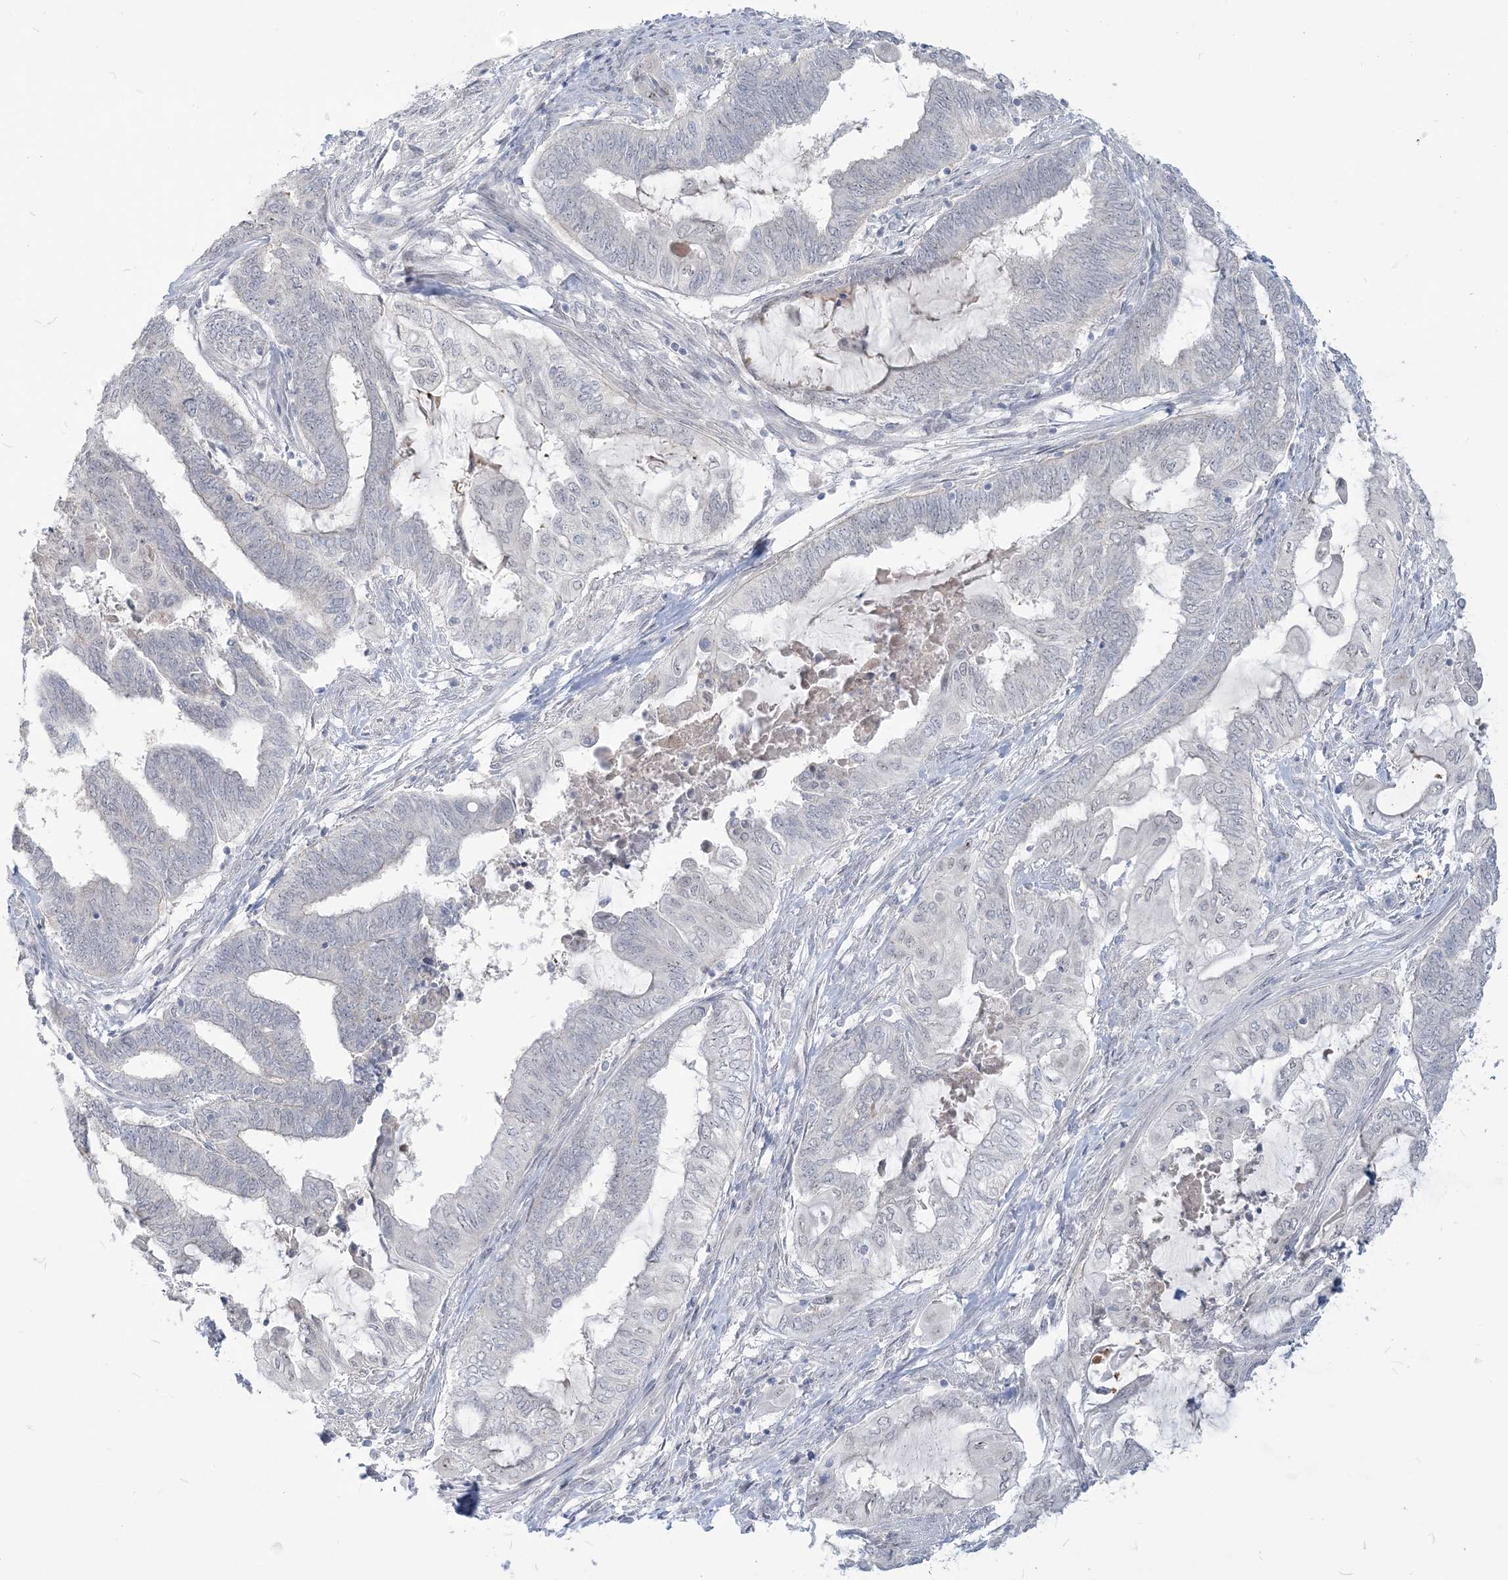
{"staining": {"intensity": "negative", "quantity": "none", "location": "none"}, "tissue": "endometrial cancer", "cell_type": "Tumor cells", "image_type": "cancer", "snomed": [{"axis": "morphology", "description": "Adenocarcinoma, NOS"}, {"axis": "topography", "description": "Uterus"}, {"axis": "topography", "description": "Endometrium"}], "caption": "DAB immunohistochemical staining of human endometrial adenocarcinoma reveals no significant staining in tumor cells. (Immunohistochemistry, brightfield microscopy, high magnification).", "gene": "SDAD1", "patient": {"sex": "female", "age": 70}}